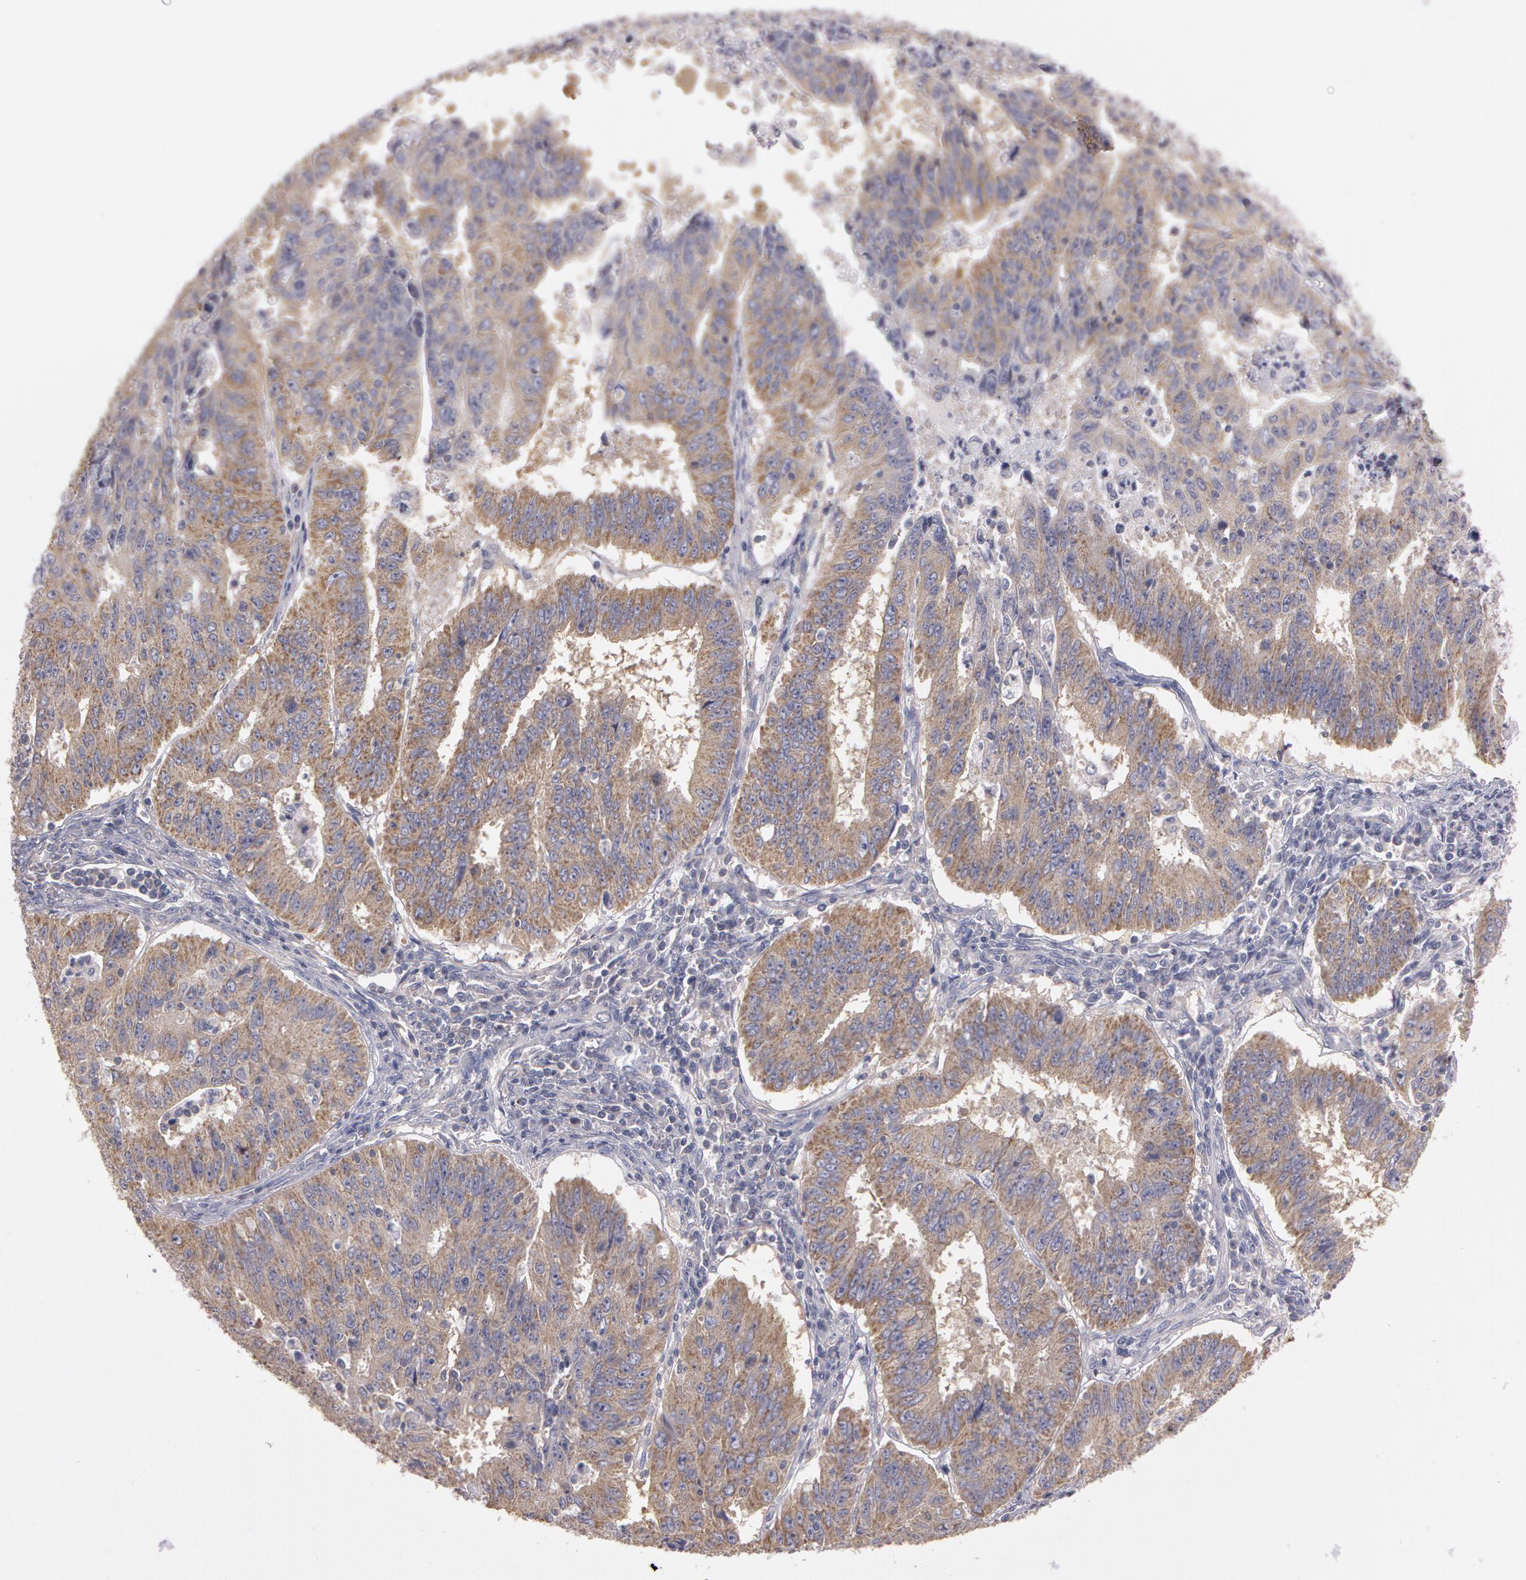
{"staining": {"intensity": "moderate", "quantity": "25%-75%", "location": "cytoplasmic/membranous"}, "tissue": "endometrial cancer", "cell_type": "Tumor cells", "image_type": "cancer", "snomed": [{"axis": "morphology", "description": "Adenocarcinoma, NOS"}, {"axis": "topography", "description": "Endometrium"}], "caption": "The immunohistochemical stain highlights moderate cytoplasmic/membranous staining in tumor cells of endometrial cancer (adenocarcinoma) tissue. Nuclei are stained in blue.", "gene": "NEK9", "patient": {"sex": "female", "age": 42}}